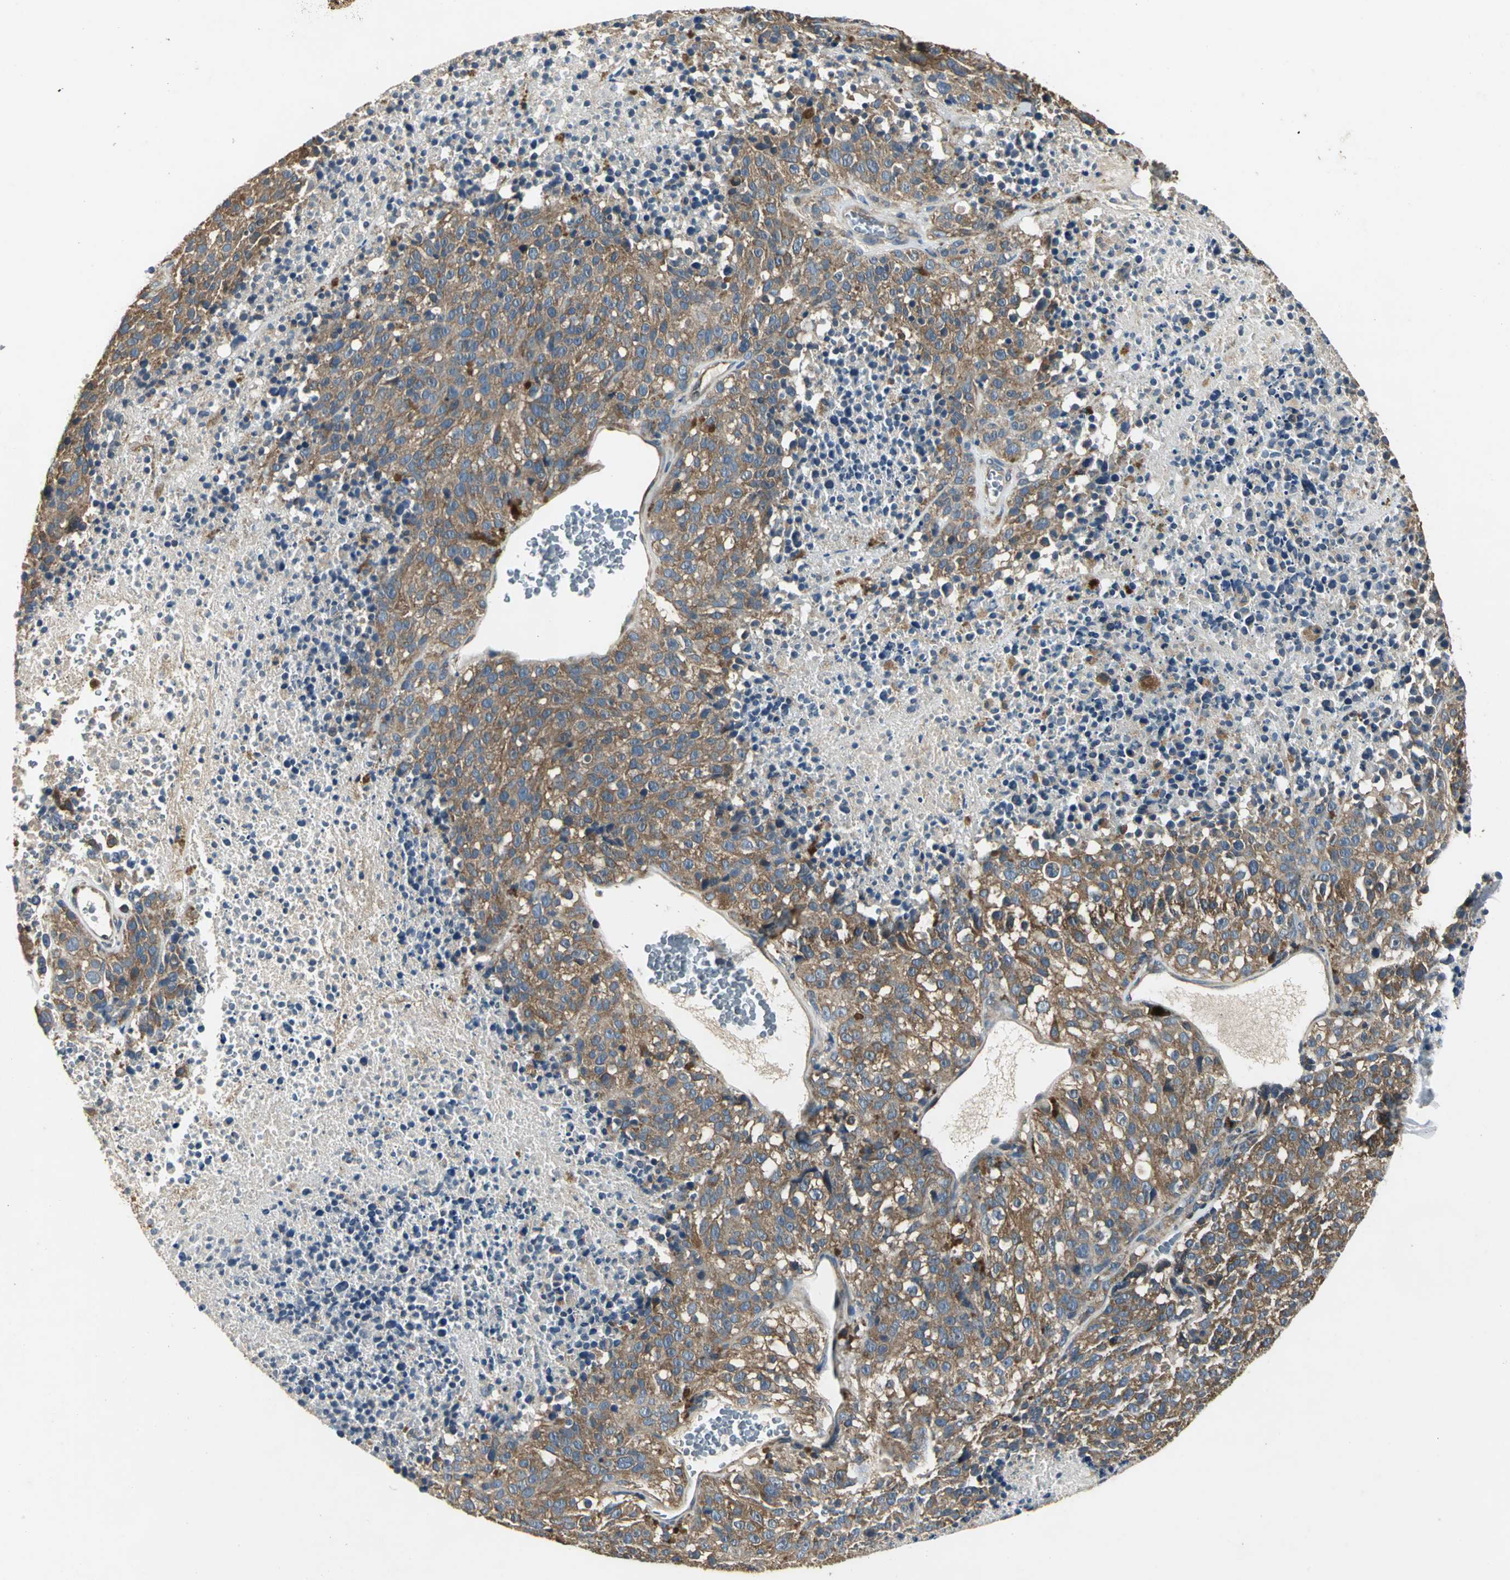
{"staining": {"intensity": "moderate", "quantity": ">75%", "location": "cytoplasmic/membranous"}, "tissue": "melanoma", "cell_type": "Tumor cells", "image_type": "cancer", "snomed": [{"axis": "morphology", "description": "Malignant melanoma, Metastatic site"}, {"axis": "topography", "description": "Cerebral cortex"}], "caption": "The immunohistochemical stain labels moderate cytoplasmic/membranous positivity in tumor cells of melanoma tissue. (DAB IHC with brightfield microscopy, high magnification).", "gene": "IRF3", "patient": {"sex": "female", "age": 52}}